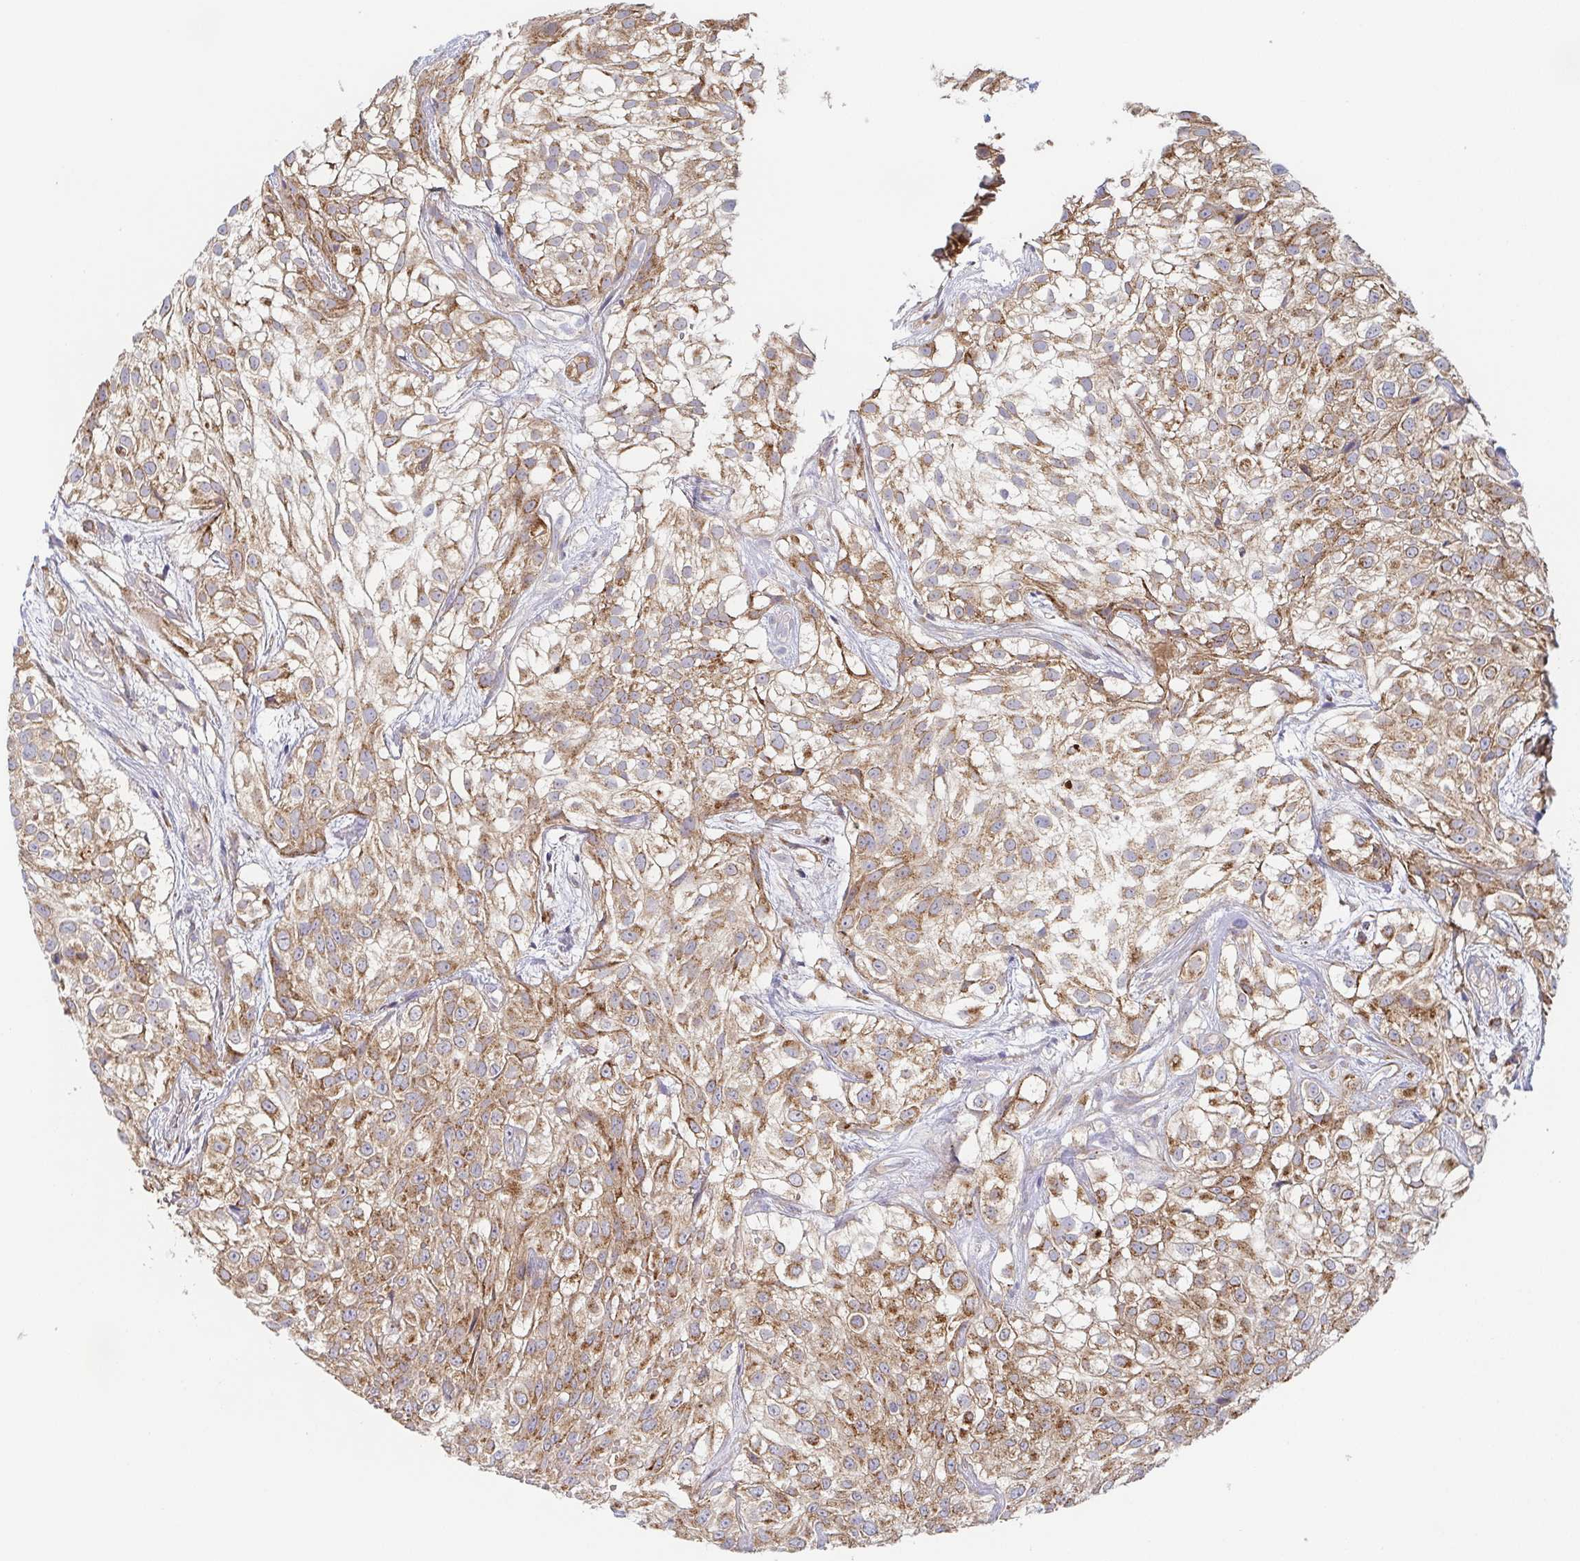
{"staining": {"intensity": "moderate", "quantity": ">75%", "location": "cytoplasmic/membranous"}, "tissue": "urothelial cancer", "cell_type": "Tumor cells", "image_type": "cancer", "snomed": [{"axis": "morphology", "description": "Urothelial carcinoma, High grade"}, {"axis": "topography", "description": "Urinary bladder"}], "caption": "High-magnification brightfield microscopy of urothelial cancer stained with DAB (brown) and counterstained with hematoxylin (blue). tumor cells exhibit moderate cytoplasmic/membranous staining is seen in about>75% of cells.", "gene": "TUFT1", "patient": {"sex": "male", "age": 56}}